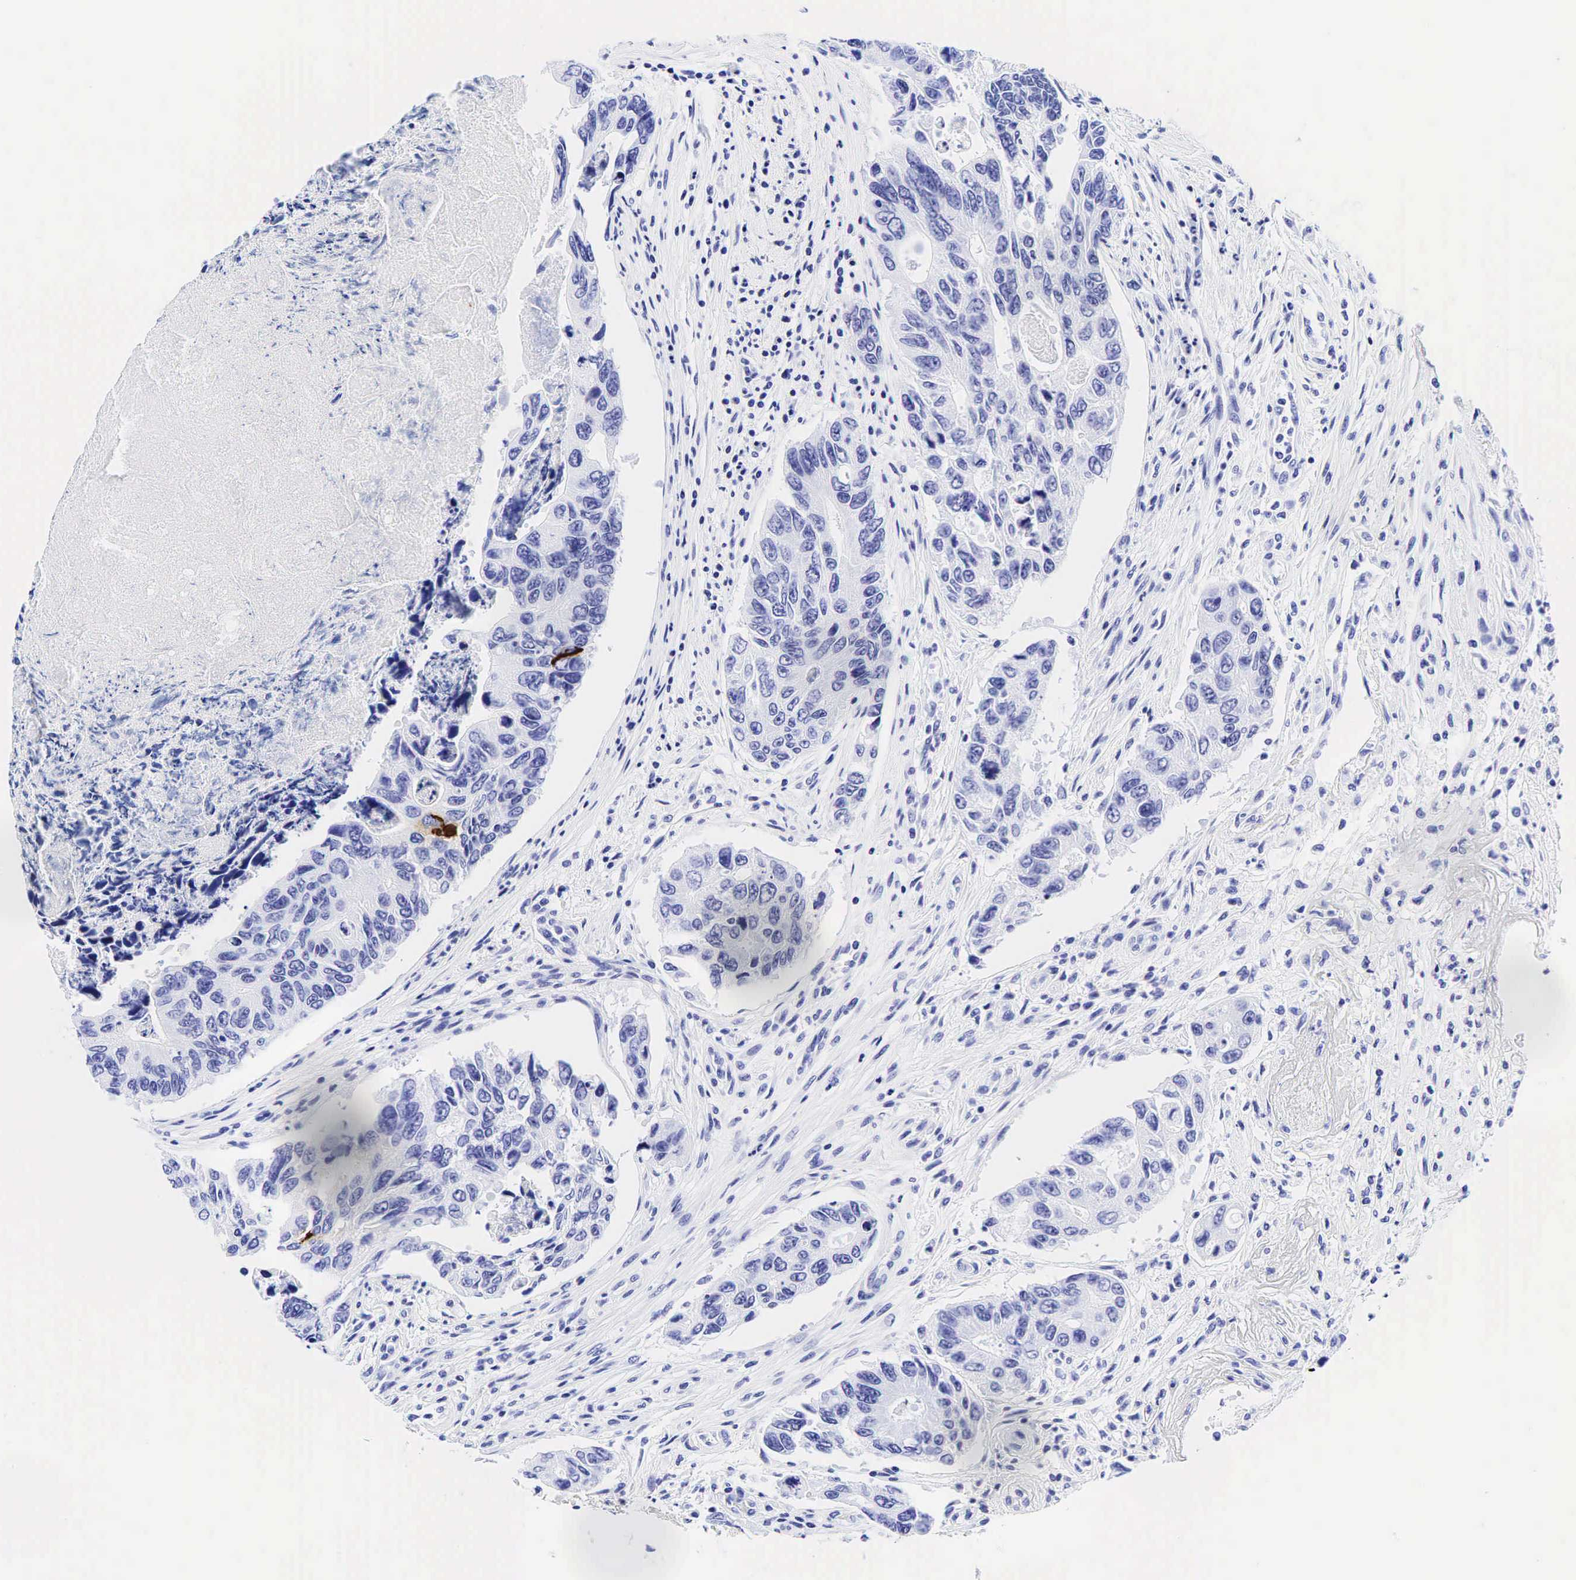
{"staining": {"intensity": "negative", "quantity": "none", "location": "none"}, "tissue": "colorectal cancer", "cell_type": "Tumor cells", "image_type": "cancer", "snomed": [{"axis": "morphology", "description": "Adenocarcinoma, NOS"}, {"axis": "topography", "description": "Colon"}], "caption": "High power microscopy micrograph of an immunohistochemistry (IHC) image of colorectal cancer (adenocarcinoma), revealing no significant staining in tumor cells. The staining was performed using DAB (3,3'-diaminobenzidine) to visualize the protein expression in brown, while the nuclei were stained in blue with hematoxylin (Magnification: 20x).", "gene": "CHGA", "patient": {"sex": "female", "age": 86}}